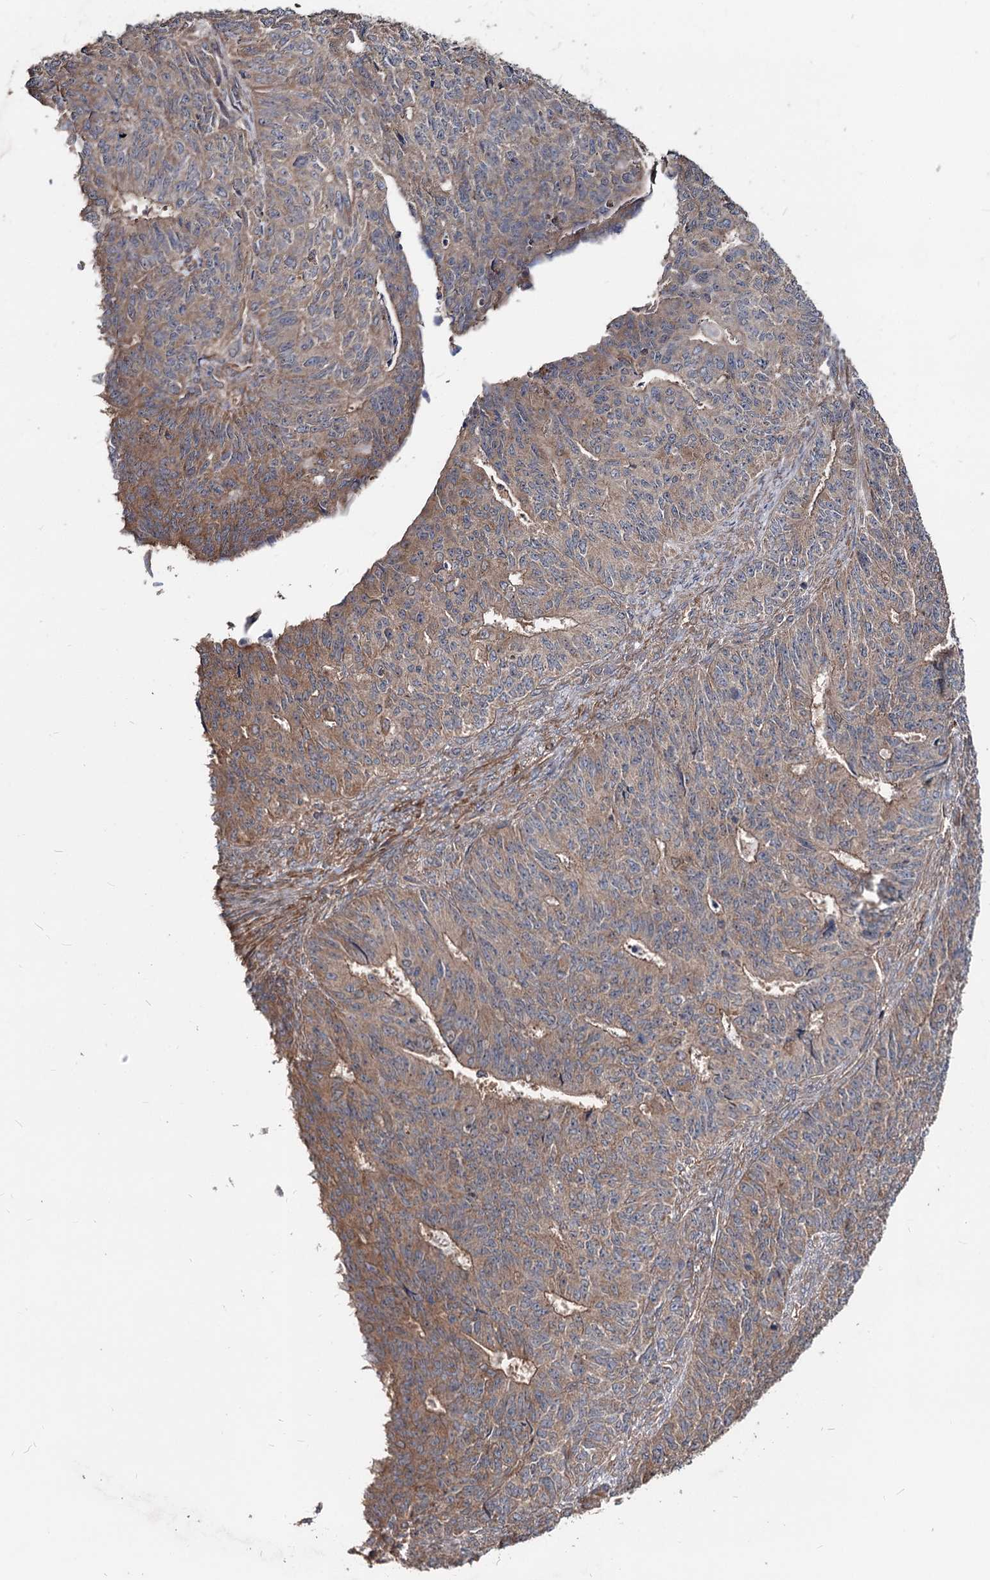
{"staining": {"intensity": "moderate", "quantity": "25%-75%", "location": "cytoplasmic/membranous"}, "tissue": "endometrial cancer", "cell_type": "Tumor cells", "image_type": "cancer", "snomed": [{"axis": "morphology", "description": "Adenocarcinoma, NOS"}, {"axis": "topography", "description": "Endometrium"}], "caption": "Protein staining of adenocarcinoma (endometrial) tissue exhibits moderate cytoplasmic/membranous staining in approximately 25%-75% of tumor cells. (DAB IHC, brown staining for protein, blue staining for nuclei).", "gene": "SPART", "patient": {"sex": "female", "age": 32}}